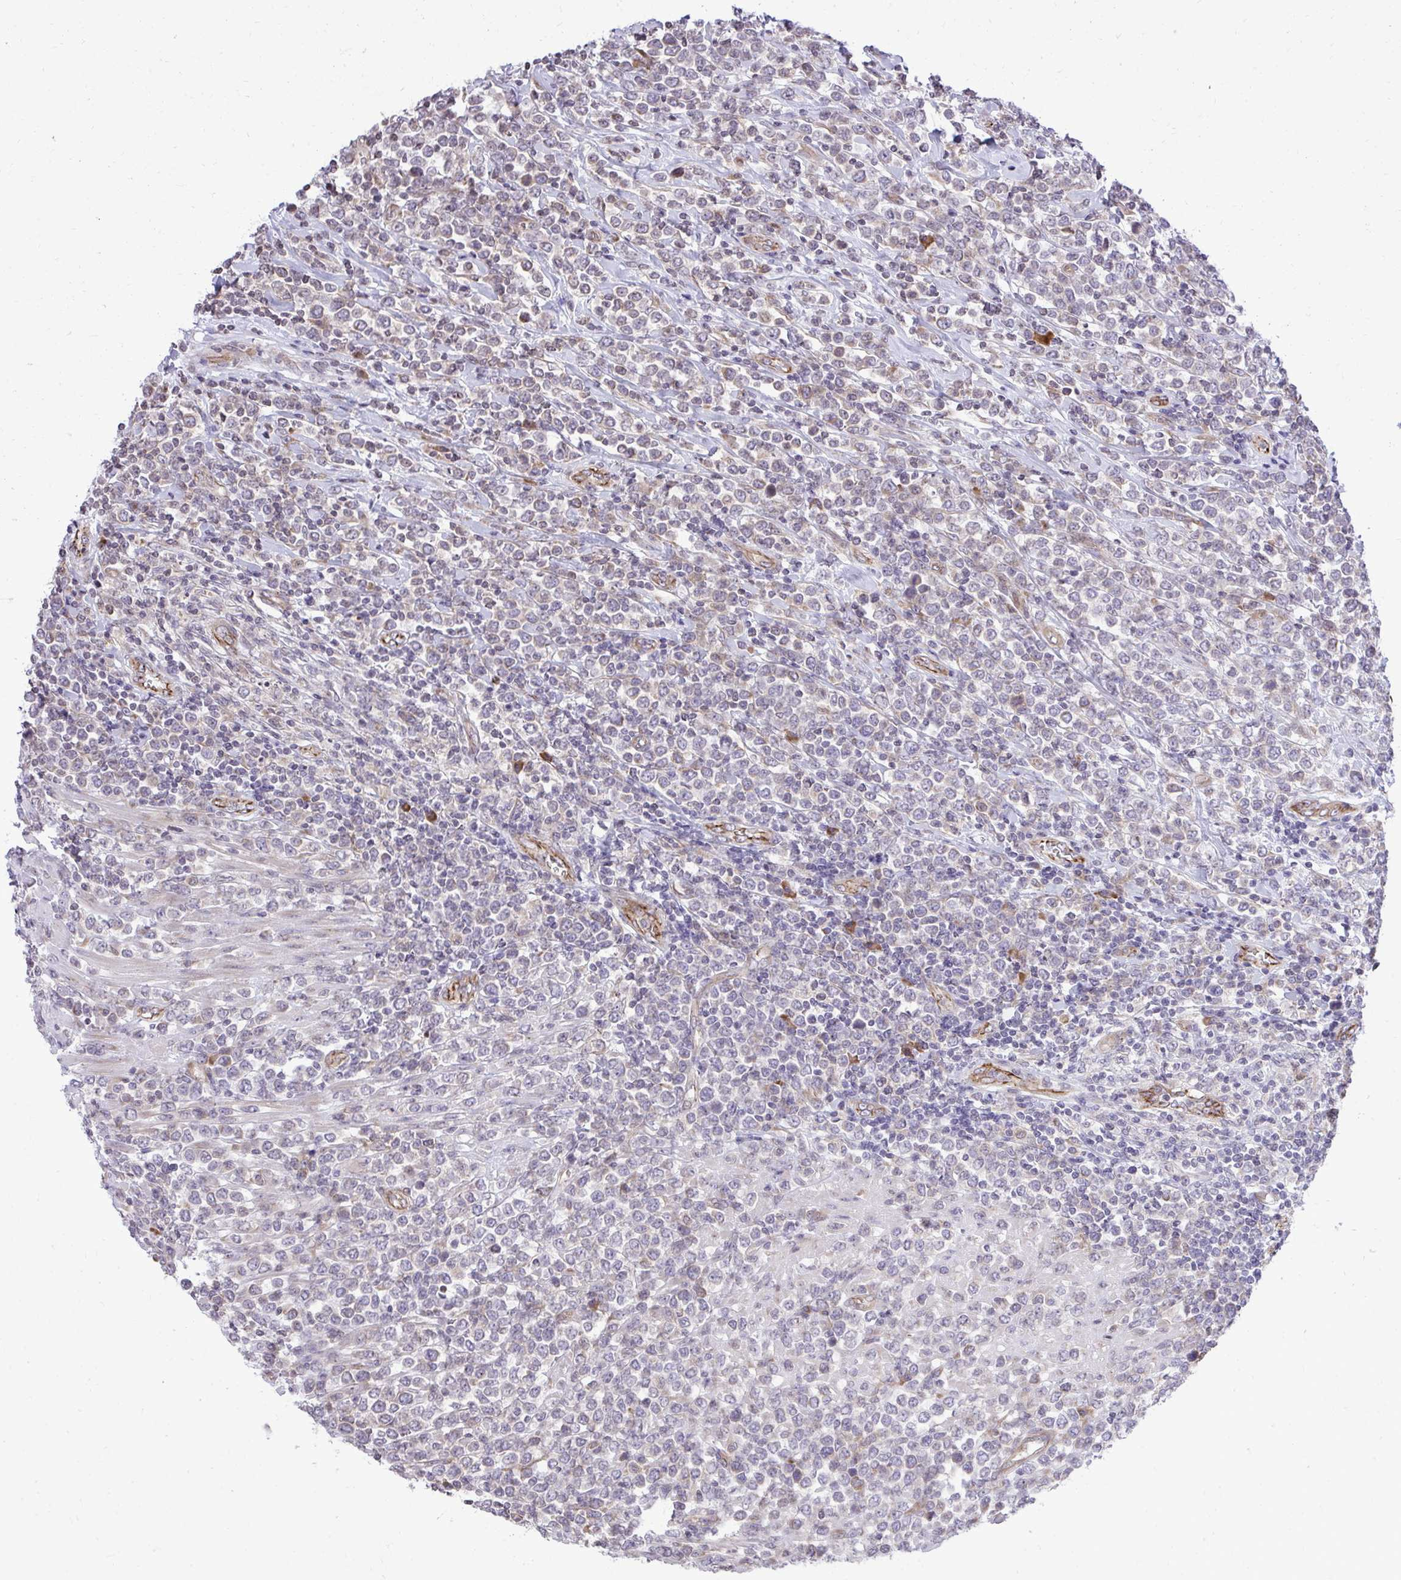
{"staining": {"intensity": "negative", "quantity": "none", "location": "none"}, "tissue": "lymphoma", "cell_type": "Tumor cells", "image_type": "cancer", "snomed": [{"axis": "morphology", "description": "Malignant lymphoma, non-Hodgkin's type, High grade"}, {"axis": "topography", "description": "Soft tissue"}], "caption": "Immunohistochemical staining of human lymphoma shows no significant staining in tumor cells.", "gene": "METTL9", "patient": {"sex": "female", "age": 56}}